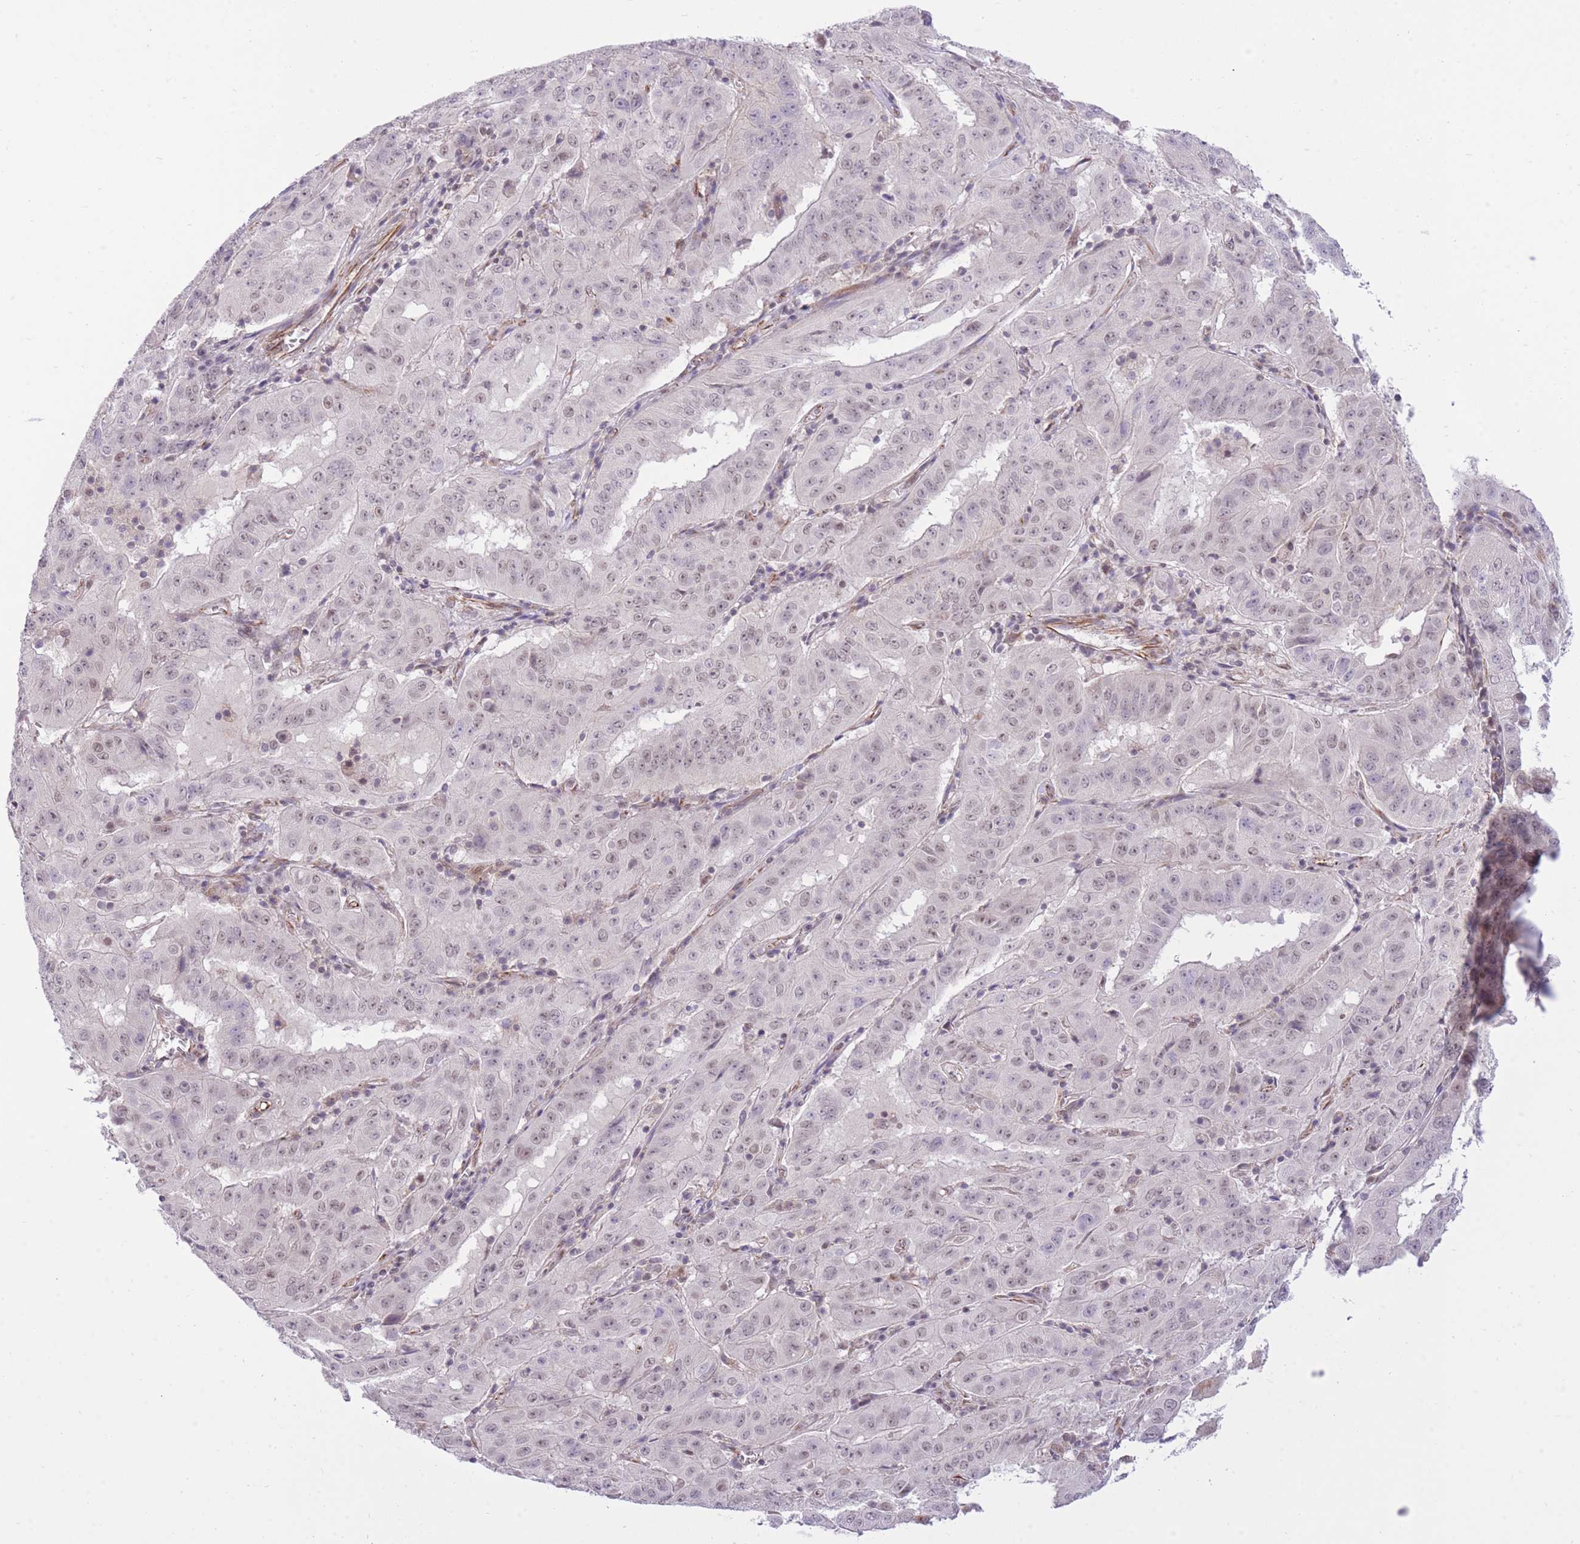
{"staining": {"intensity": "weak", "quantity": "25%-75%", "location": "nuclear"}, "tissue": "pancreatic cancer", "cell_type": "Tumor cells", "image_type": "cancer", "snomed": [{"axis": "morphology", "description": "Adenocarcinoma, NOS"}, {"axis": "topography", "description": "Pancreas"}], "caption": "Immunohistochemical staining of human pancreatic cancer (adenocarcinoma) shows weak nuclear protein positivity in approximately 25%-75% of tumor cells. The staining was performed using DAB (3,3'-diaminobenzidine), with brown indicating positive protein expression. Nuclei are stained blue with hematoxylin.", "gene": "ELL", "patient": {"sex": "male", "age": 63}}